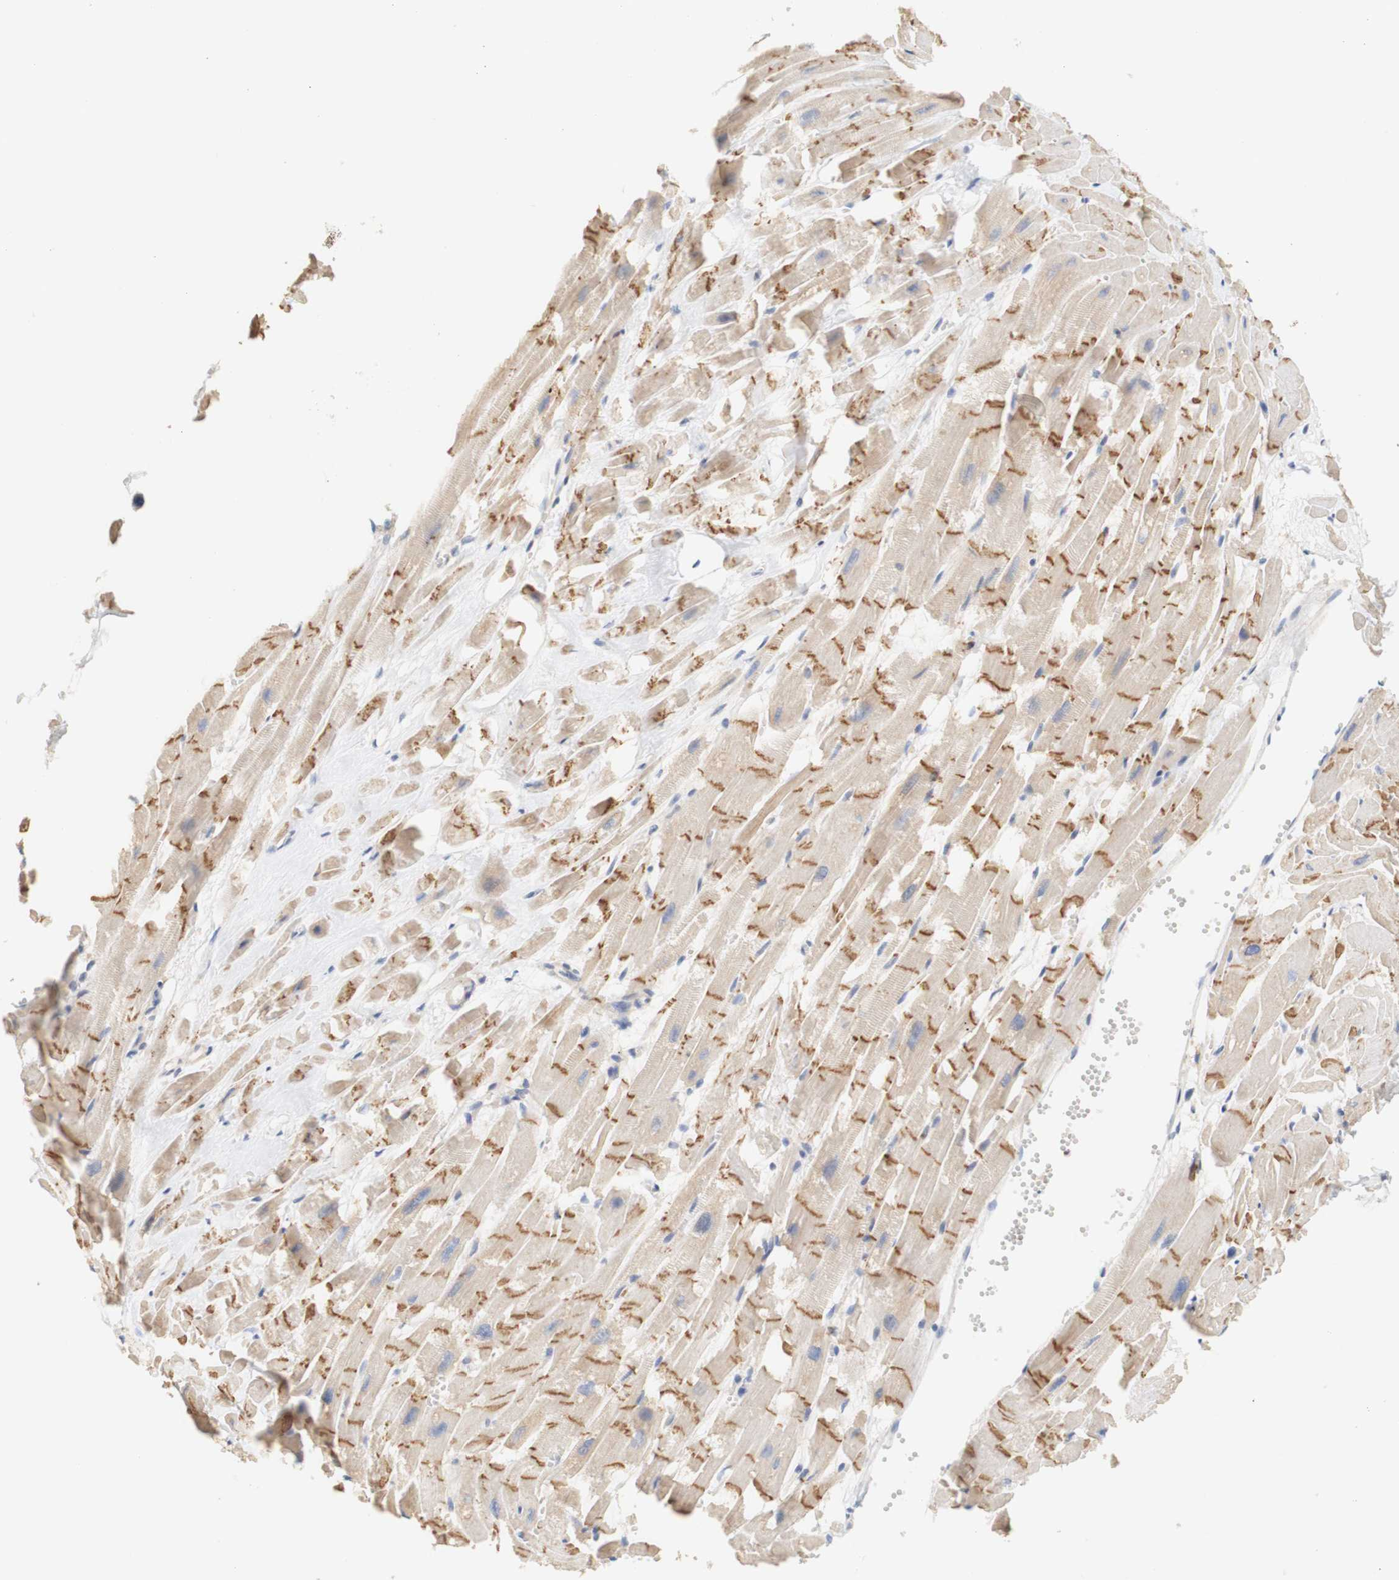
{"staining": {"intensity": "moderate", "quantity": "25%-75%", "location": "cytoplasmic/membranous"}, "tissue": "heart muscle", "cell_type": "Cardiomyocytes", "image_type": "normal", "snomed": [{"axis": "morphology", "description": "Normal tissue, NOS"}, {"axis": "topography", "description": "Heart"}], "caption": "Immunohistochemical staining of normal human heart muscle exhibits 25%-75% levels of moderate cytoplasmic/membranous protein expression in about 25%-75% of cardiomyocytes. (Brightfield microscopy of DAB IHC at high magnification).", "gene": "PCDH7", "patient": {"sex": "female", "age": 19}}